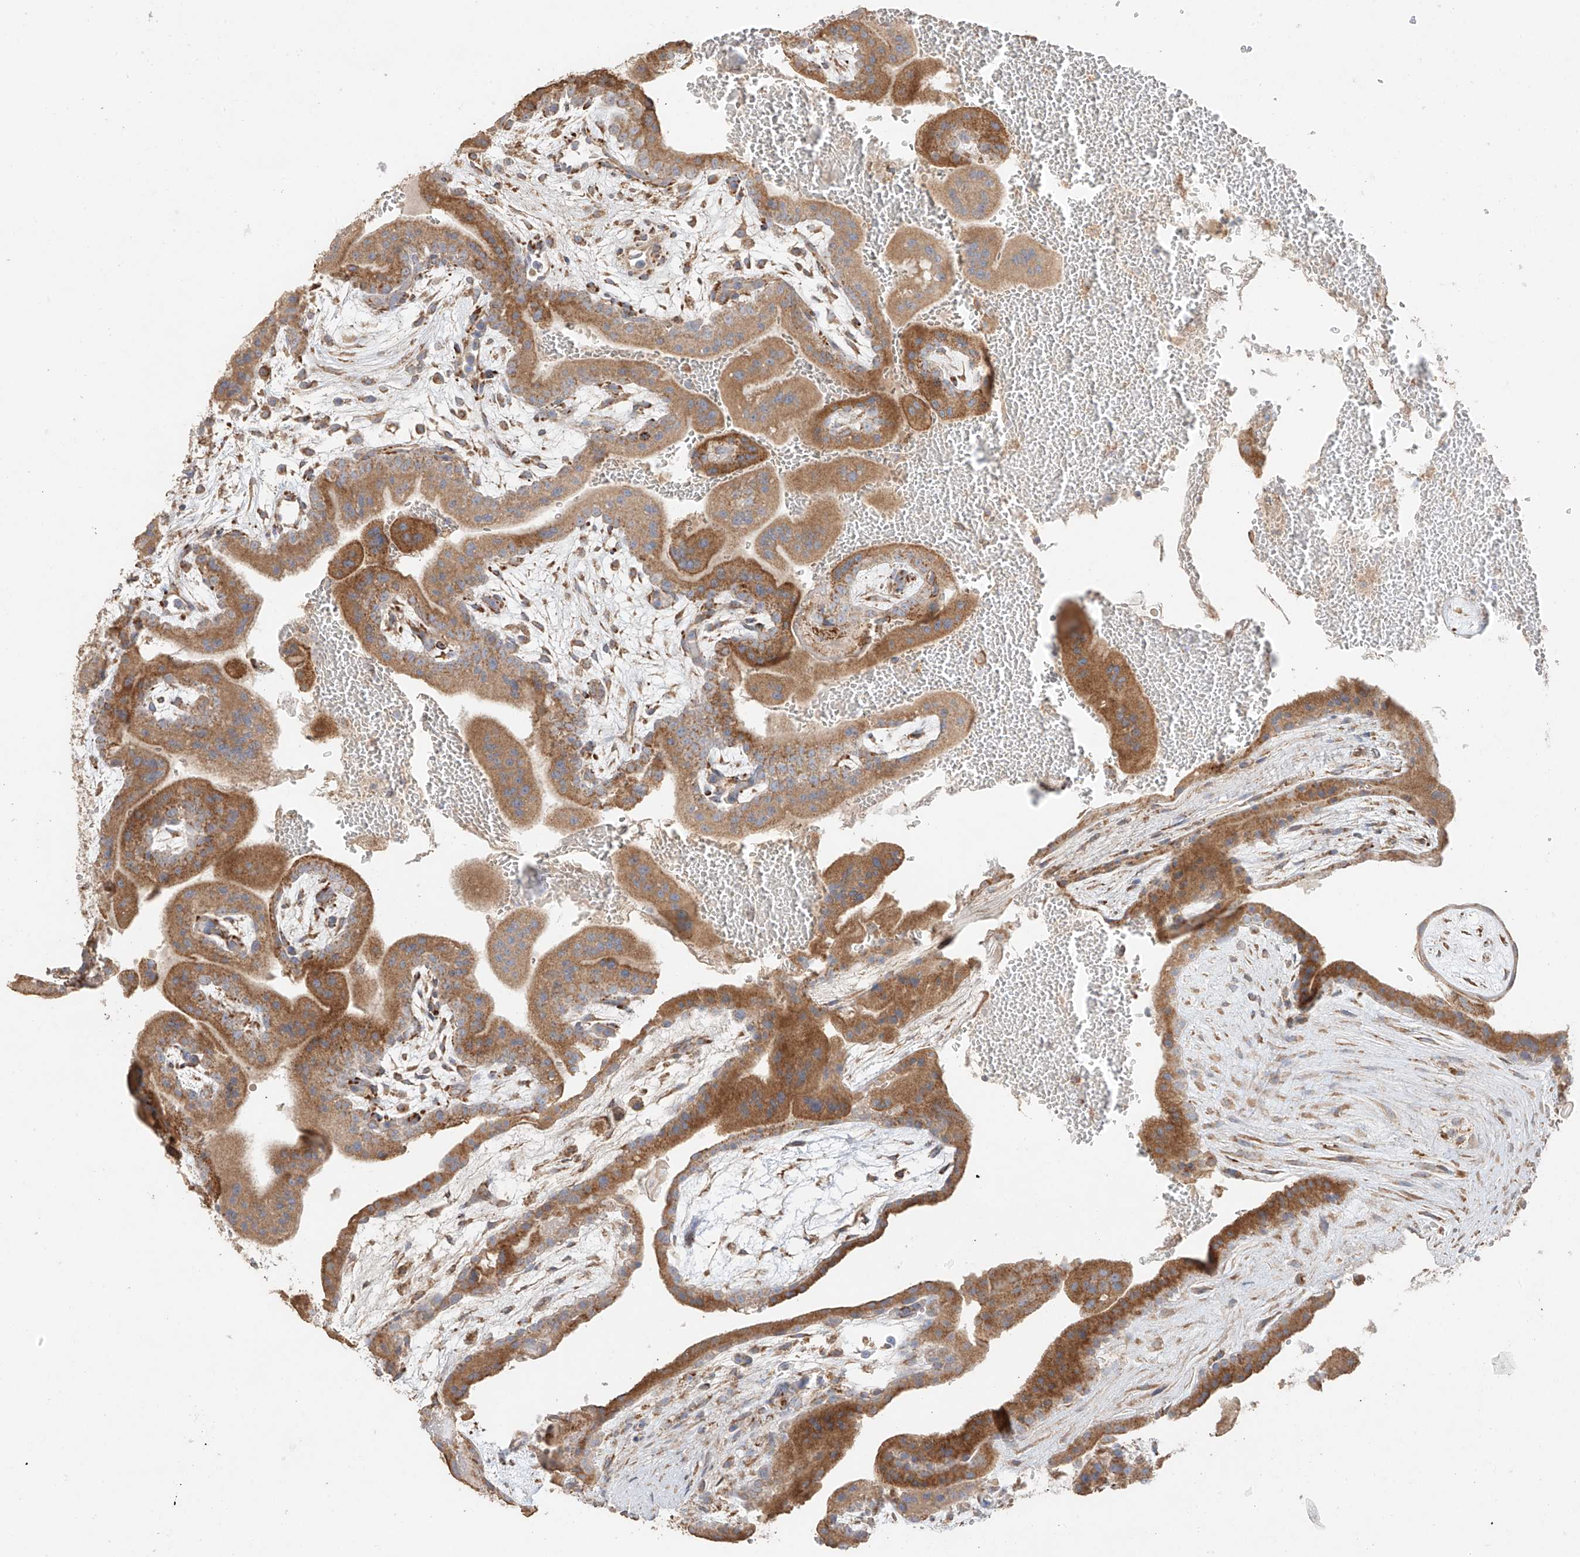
{"staining": {"intensity": "moderate", "quantity": ">75%", "location": "cytoplasmic/membranous"}, "tissue": "placenta", "cell_type": "Trophoblastic cells", "image_type": "normal", "snomed": [{"axis": "morphology", "description": "Normal tissue, NOS"}, {"axis": "topography", "description": "Placenta"}], "caption": "DAB (3,3'-diaminobenzidine) immunohistochemical staining of benign human placenta displays moderate cytoplasmic/membranous protein positivity in approximately >75% of trophoblastic cells. The protein is stained brown, and the nuclei are stained in blue (DAB (3,3'-diaminobenzidine) IHC with brightfield microscopy, high magnification).", "gene": "COLGALT2", "patient": {"sex": "female", "age": 35}}